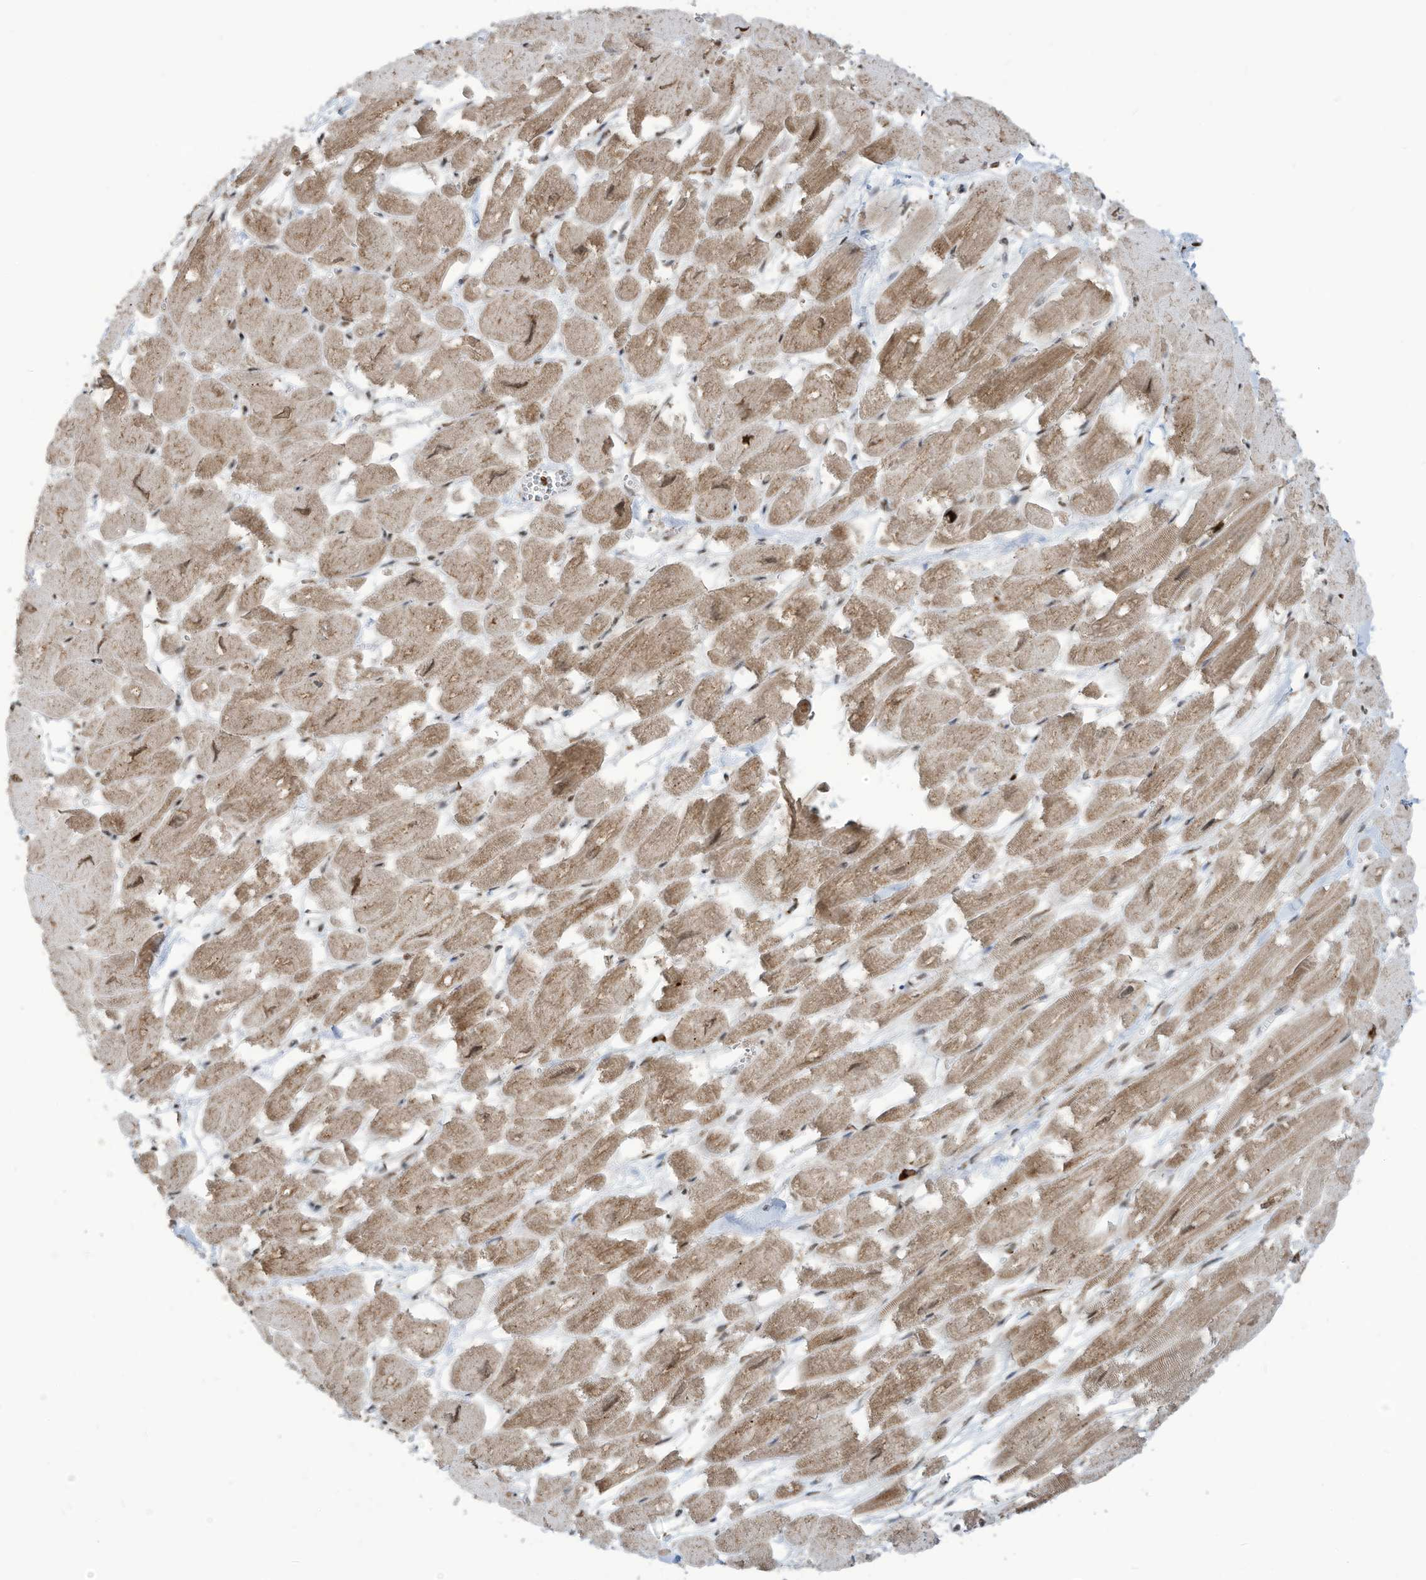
{"staining": {"intensity": "moderate", "quantity": ">75%", "location": "cytoplasmic/membranous,nuclear"}, "tissue": "heart muscle", "cell_type": "Cardiomyocytes", "image_type": "normal", "snomed": [{"axis": "morphology", "description": "Normal tissue, NOS"}, {"axis": "topography", "description": "Heart"}], "caption": "The histopathology image displays immunohistochemical staining of normal heart muscle. There is moderate cytoplasmic/membranous,nuclear staining is seen in approximately >75% of cardiomyocytes.", "gene": "LBH", "patient": {"sex": "male", "age": 54}}